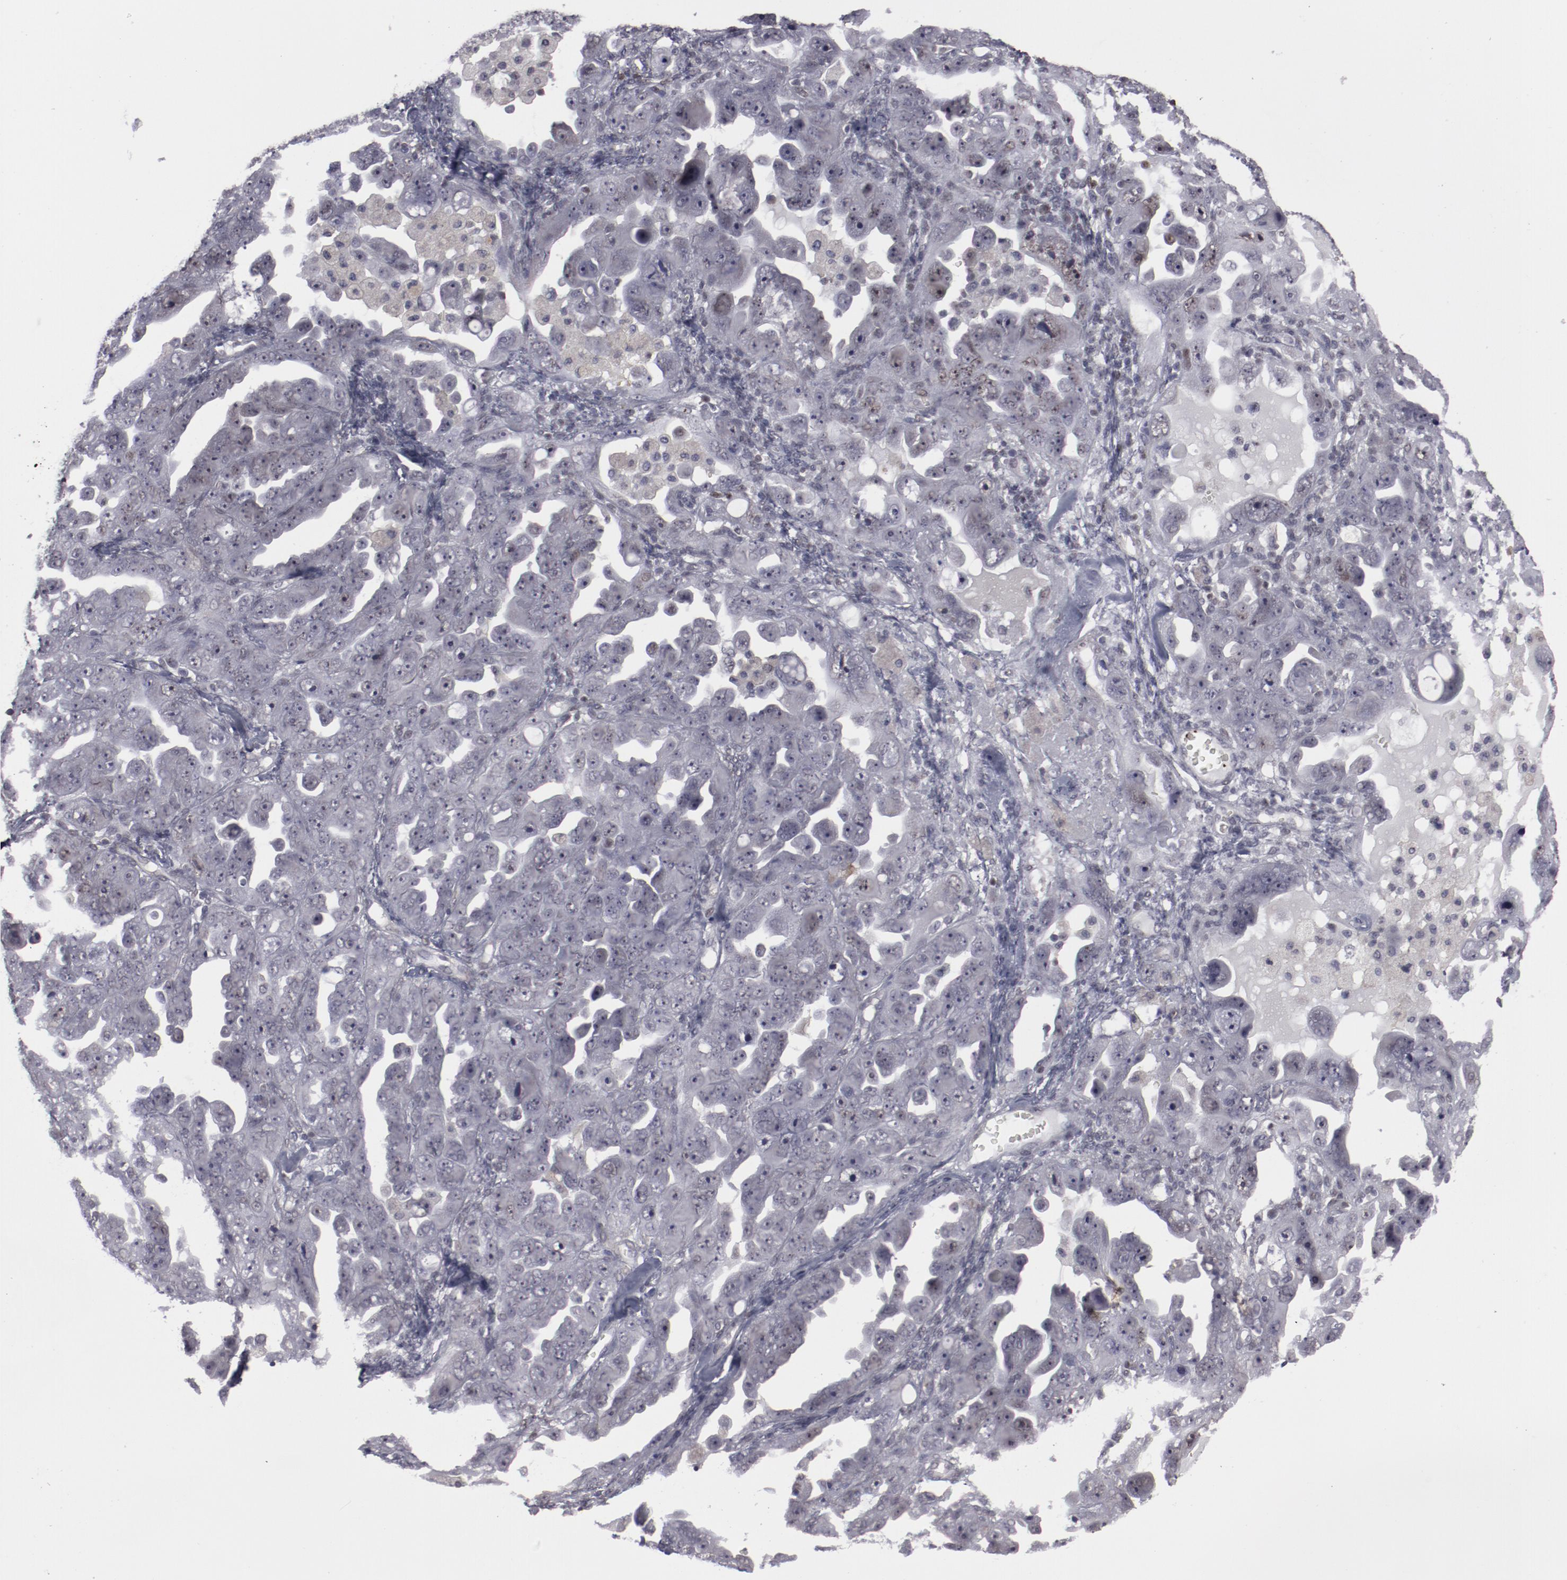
{"staining": {"intensity": "negative", "quantity": "none", "location": "none"}, "tissue": "ovarian cancer", "cell_type": "Tumor cells", "image_type": "cancer", "snomed": [{"axis": "morphology", "description": "Cystadenocarcinoma, serous, NOS"}, {"axis": "topography", "description": "Ovary"}], "caption": "Photomicrograph shows no significant protein positivity in tumor cells of ovarian serous cystadenocarcinoma. The staining is performed using DAB (3,3'-diaminobenzidine) brown chromogen with nuclei counter-stained in using hematoxylin.", "gene": "LEF1", "patient": {"sex": "female", "age": 66}}